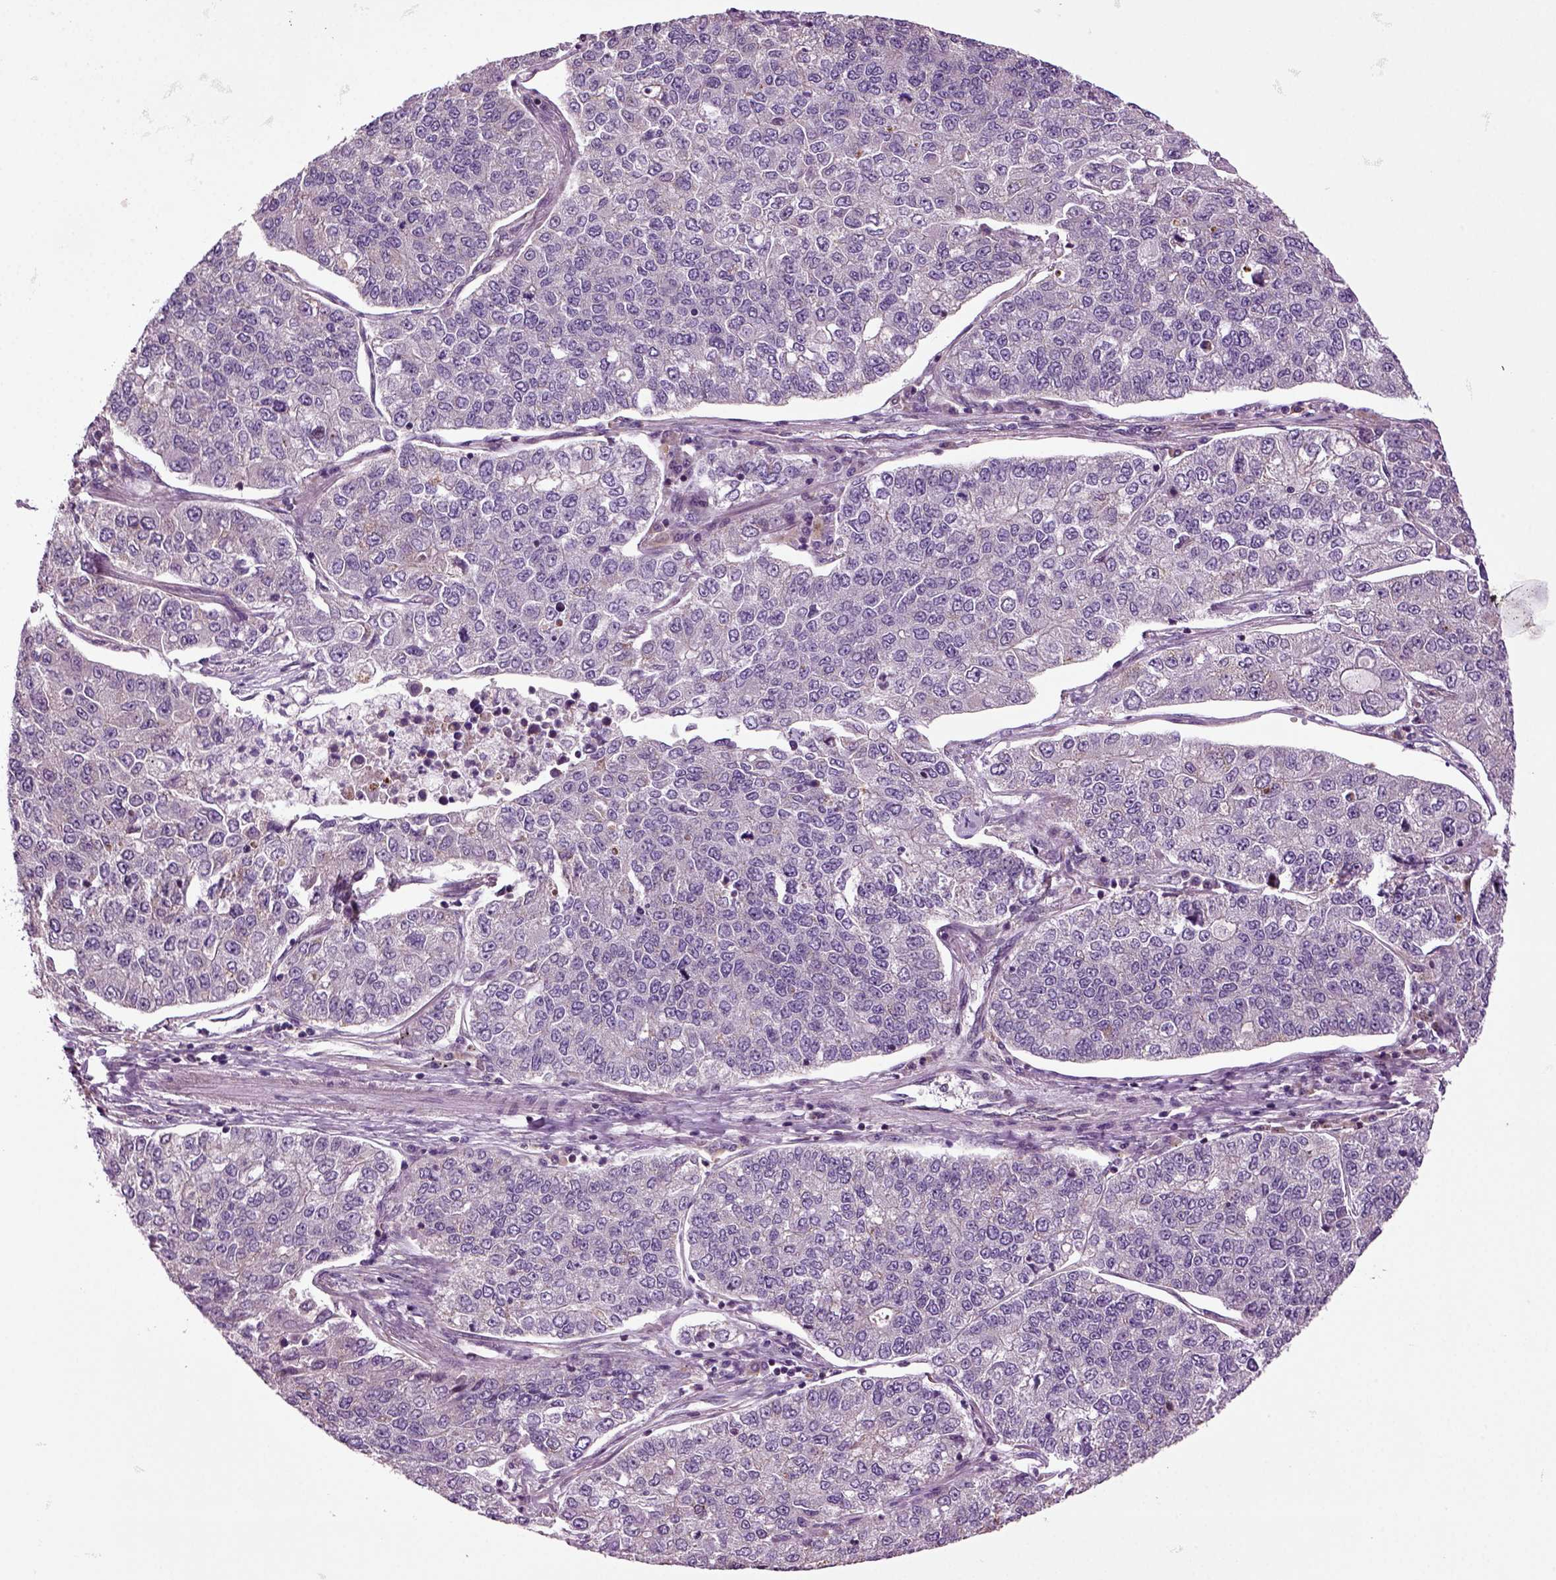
{"staining": {"intensity": "weak", "quantity": "<25%", "location": "cytoplasmic/membranous"}, "tissue": "lung cancer", "cell_type": "Tumor cells", "image_type": "cancer", "snomed": [{"axis": "morphology", "description": "Adenocarcinoma, NOS"}, {"axis": "topography", "description": "Lung"}], "caption": "The IHC histopathology image has no significant positivity in tumor cells of adenocarcinoma (lung) tissue. The staining was performed using DAB to visualize the protein expression in brown, while the nuclei were stained in blue with hematoxylin (Magnification: 20x).", "gene": "HAGHL", "patient": {"sex": "male", "age": 49}}